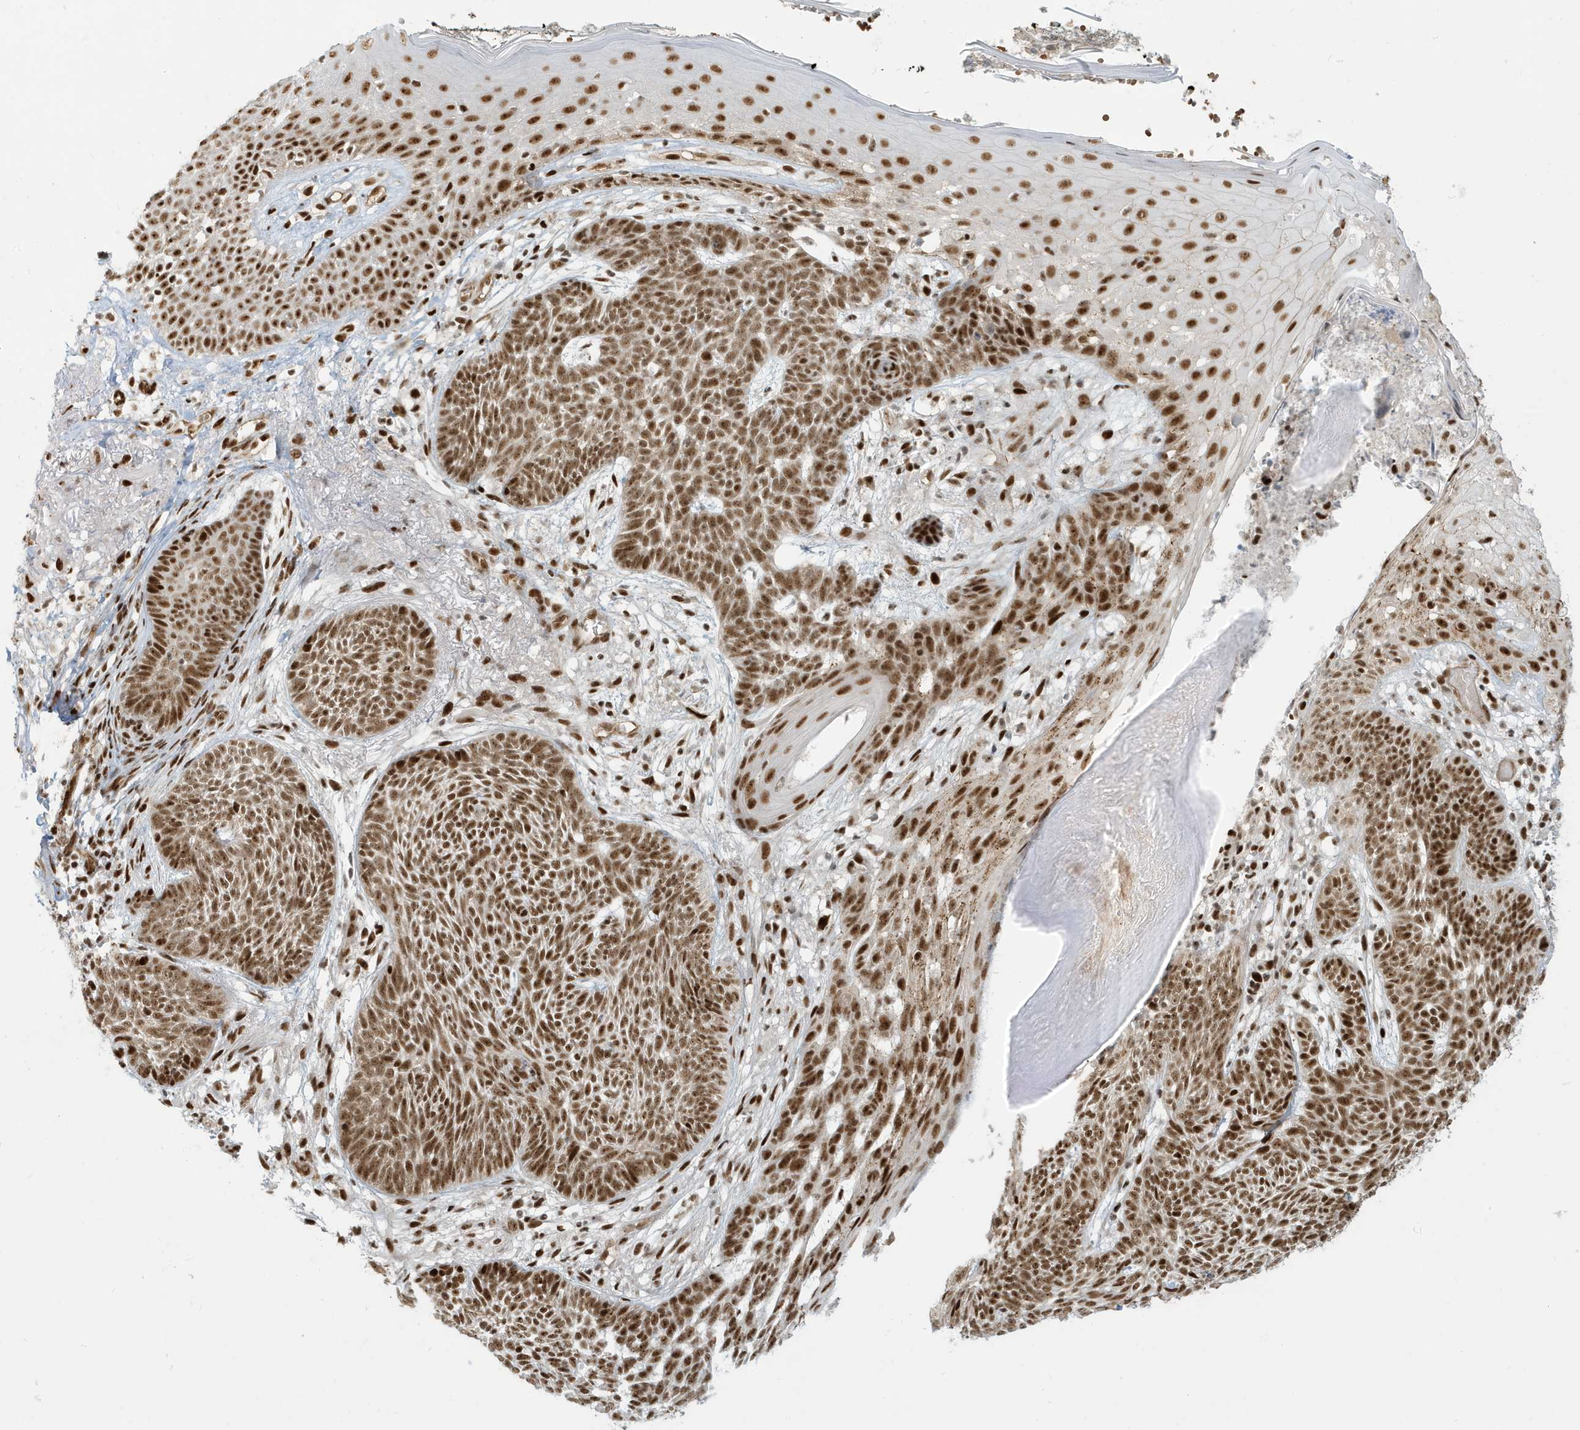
{"staining": {"intensity": "moderate", "quantity": ">75%", "location": "nuclear"}, "tissue": "skin cancer", "cell_type": "Tumor cells", "image_type": "cancer", "snomed": [{"axis": "morphology", "description": "Normal tissue, NOS"}, {"axis": "morphology", "description": "Basal cell carcinoma"}, {"axis": "topography", "description": "Skin"}], "caption": "Skin cancer (basal cell carcinoma) stained with immunohistochemistry (IHC) displays moderate nuclear staining in about >75% of tumor cells.", "gene": "CKS2", "patient": {"sex": "male", "age": 64}}